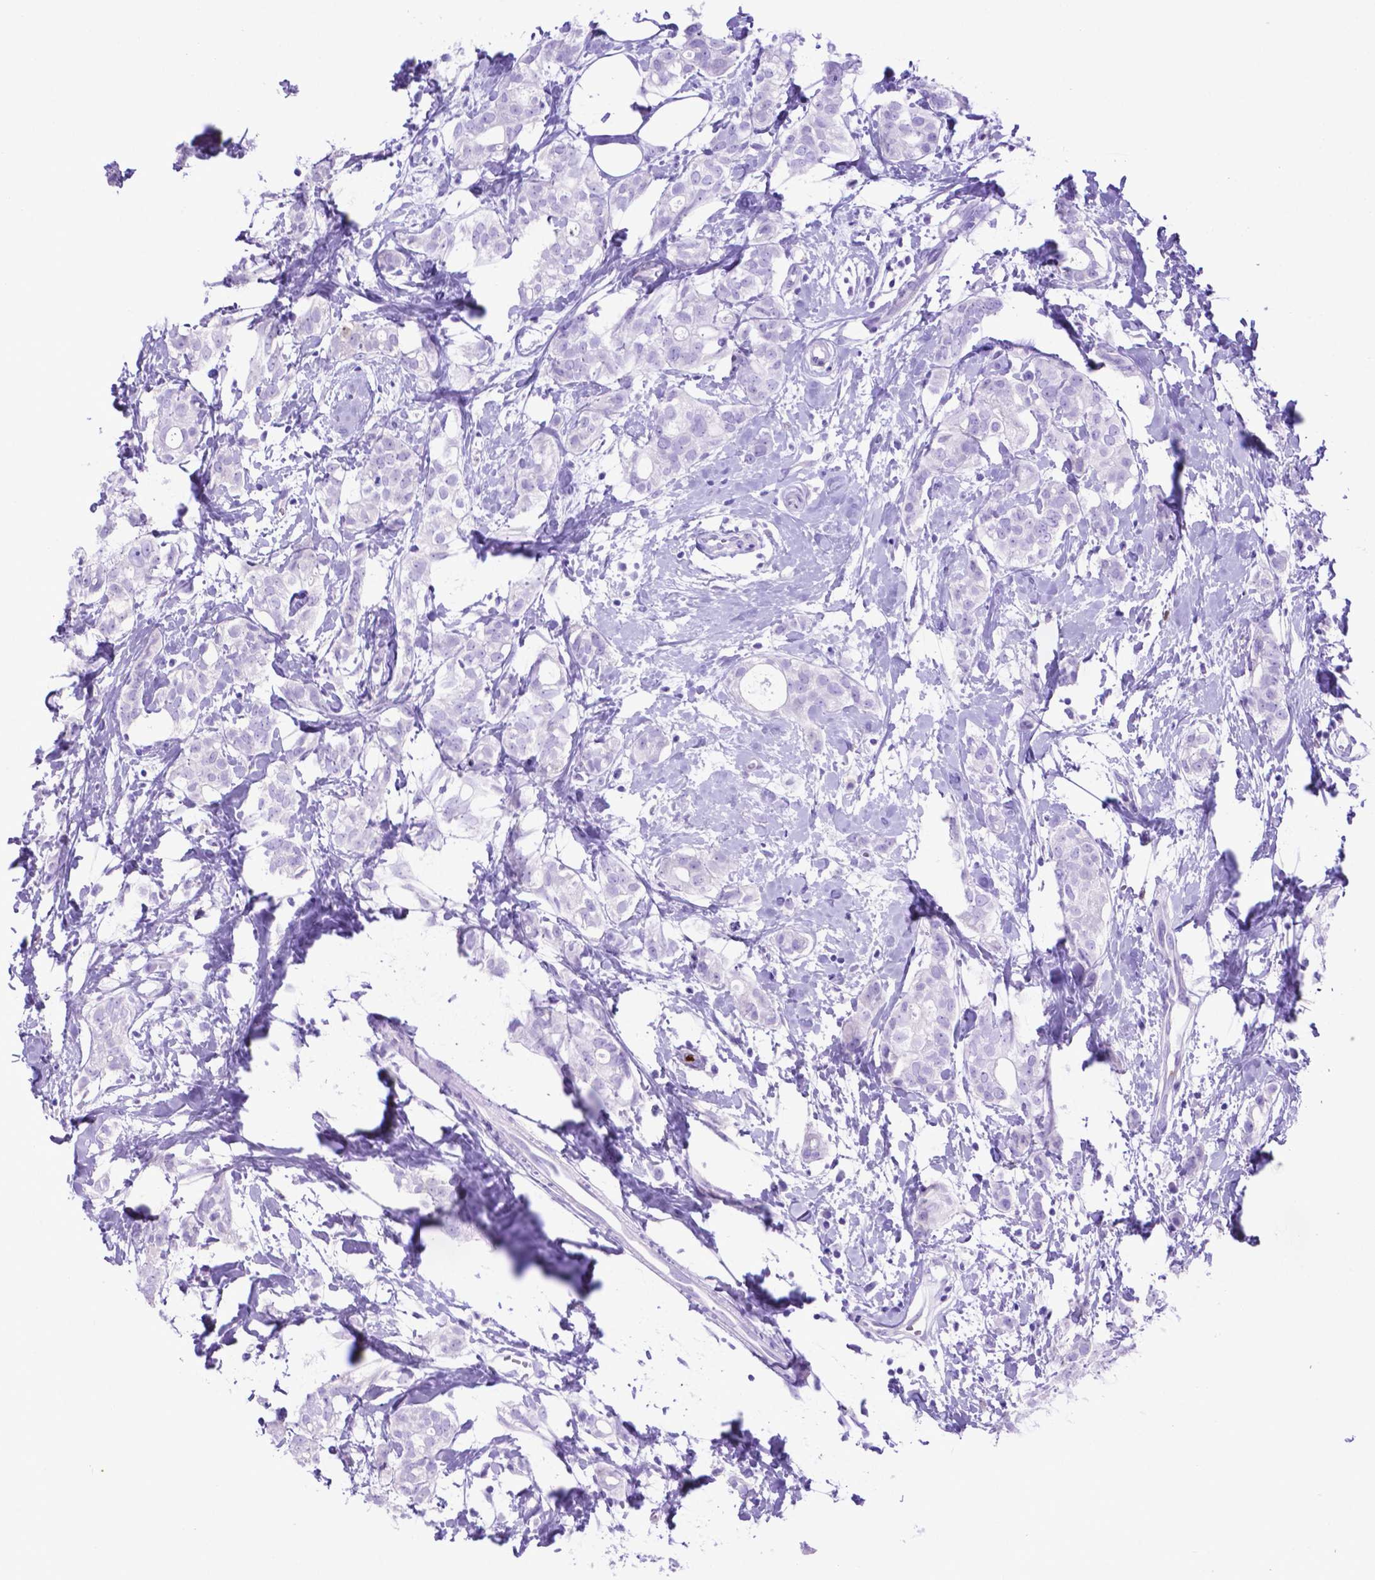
{"staining": {"intensity": "negative", "quantity": "none", "location": "none"}, "tissue": "breast cancer", "cell_type": "Tumor cells", "image_type": "cancer", "snomed": [{"axis": "morphology", "description": "Duct carcinoma"}, {"axis": "topography", "description": "Breast"}], "caption": "Tumor cells show no significant staining in breast cancer (intraductal carcinoma). Brightfield microscopy of immunohistochemistry stained with DAB (3,3'-diaminobenzidine) (brown) and hematoxylin (blue), captured at high magnification.", "gene": "LZTR1", "patient": {"sex": "female", "age": 40}}